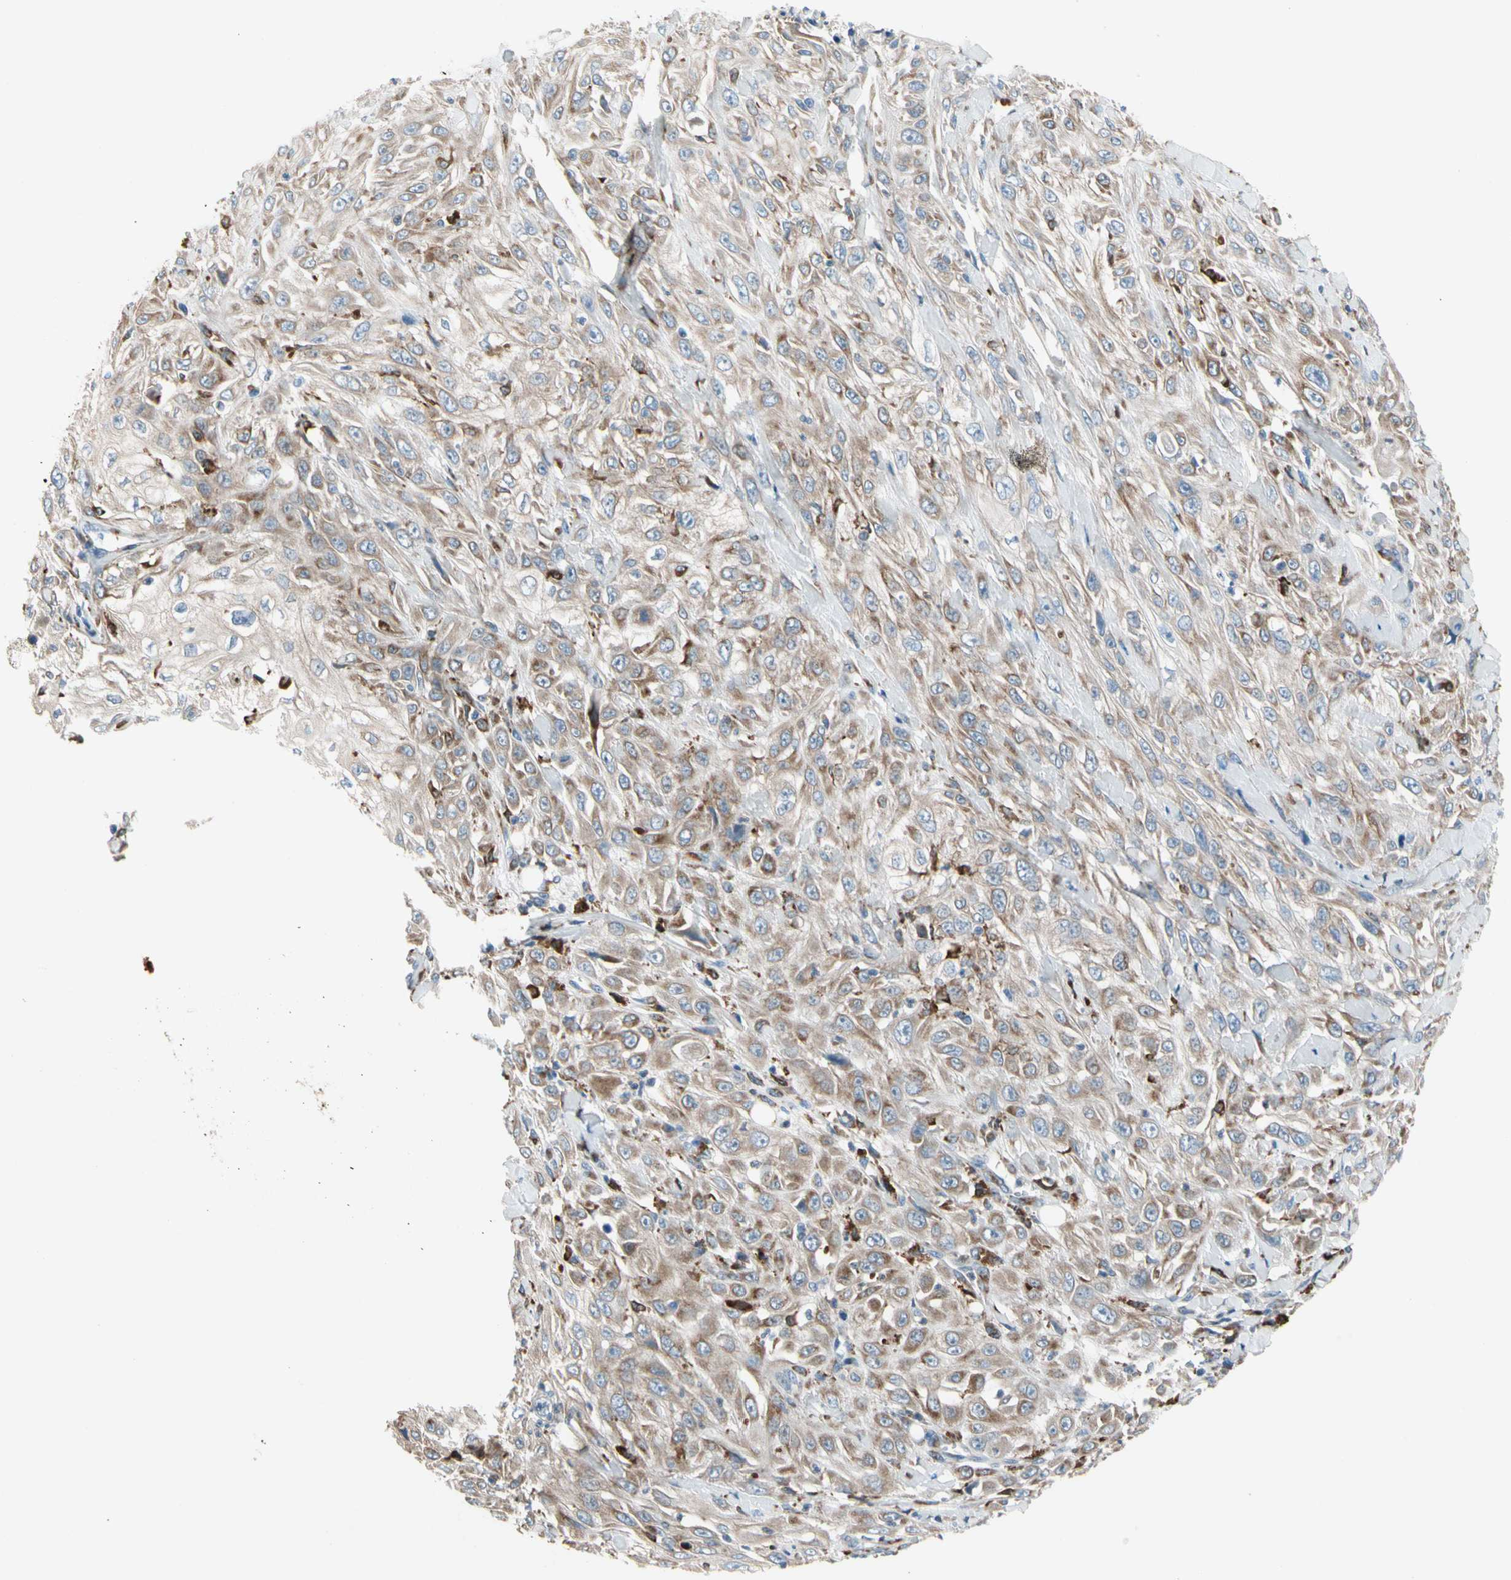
{"staining": {"intensity": "moderate", "quantity": "25%-75%", "location": "cytoplasmic/membranous"}, "tissue": "skin cancer", "cell_type": "Tumor cells", "image_type": "cancer", "snomed": [{"axis": "morphology", "description": "Squamous cell carcinoma, NOS"}, {"axis": "morphology", "description": "Squamous cell carcinoma, metastatic, NOS"}, {"axis": "topography", "description": "Skin"}, {"axis": "topography", "description": "Lymph node"}], "caption": "Protein staining of squamous cell carcinoma (skin) tissue displays moderate cytoplasmic/membranous expression in about 25%-75% of tumor cells.", "gene": "LRPAP1", "patient": {"sex": "male", "age": 75}}